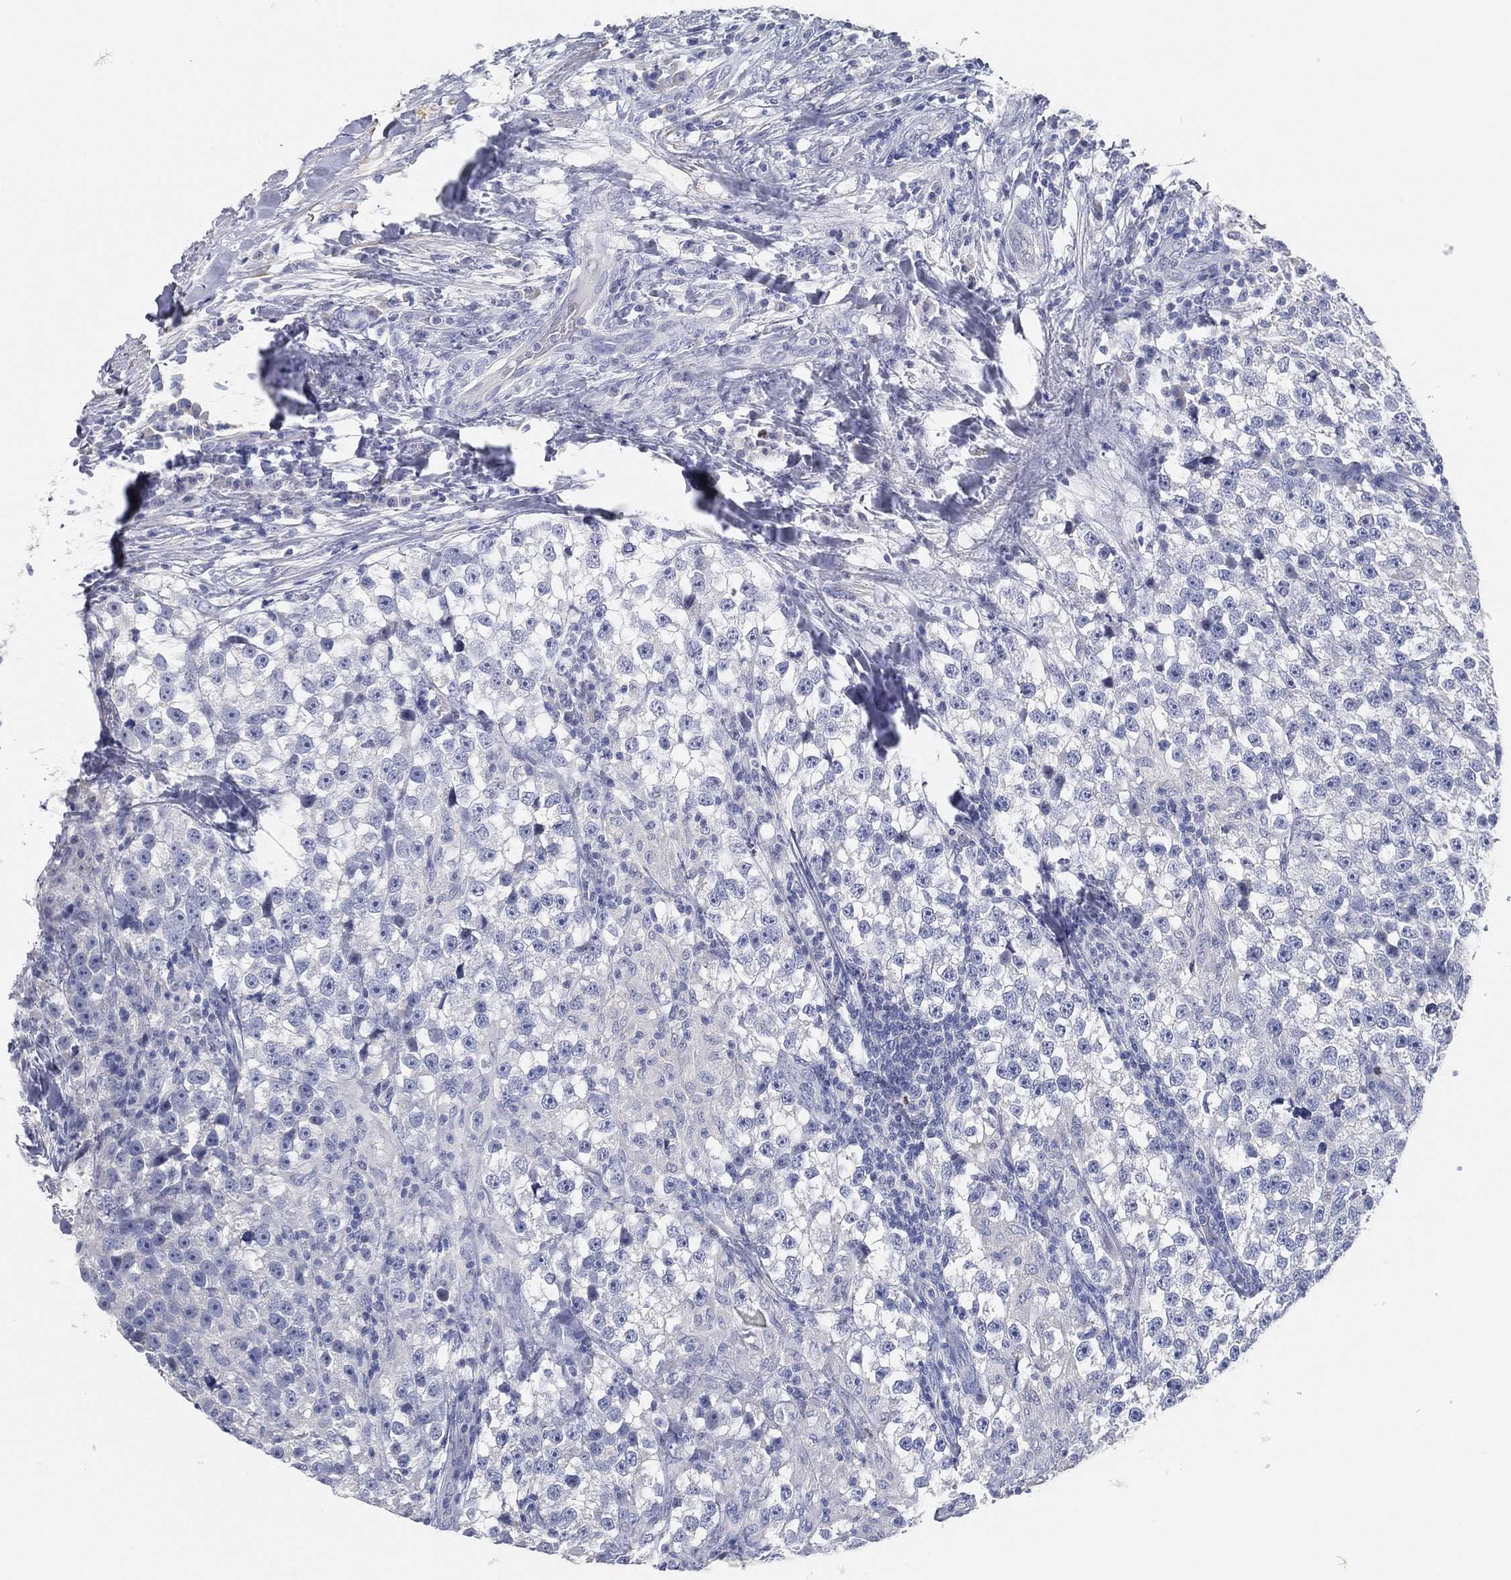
{"staining": {"intensity": "negative", "quantity": "none", "location": "none"}, "tissue": "testis cancer", "cell_type": "Tumor cells", "image_type": "cancer", "snomed": [{"axis": "morphology", "description": "Seminoma, NOS"}, {"axis": "topography", "description": "Testis"}], "caption": "Human testis seminoma stained for a protein using immunohistochemistry displays no expression in tumor cells.", "gene": "FAM187B", "patient": {"sex": "male", "age": 46}}